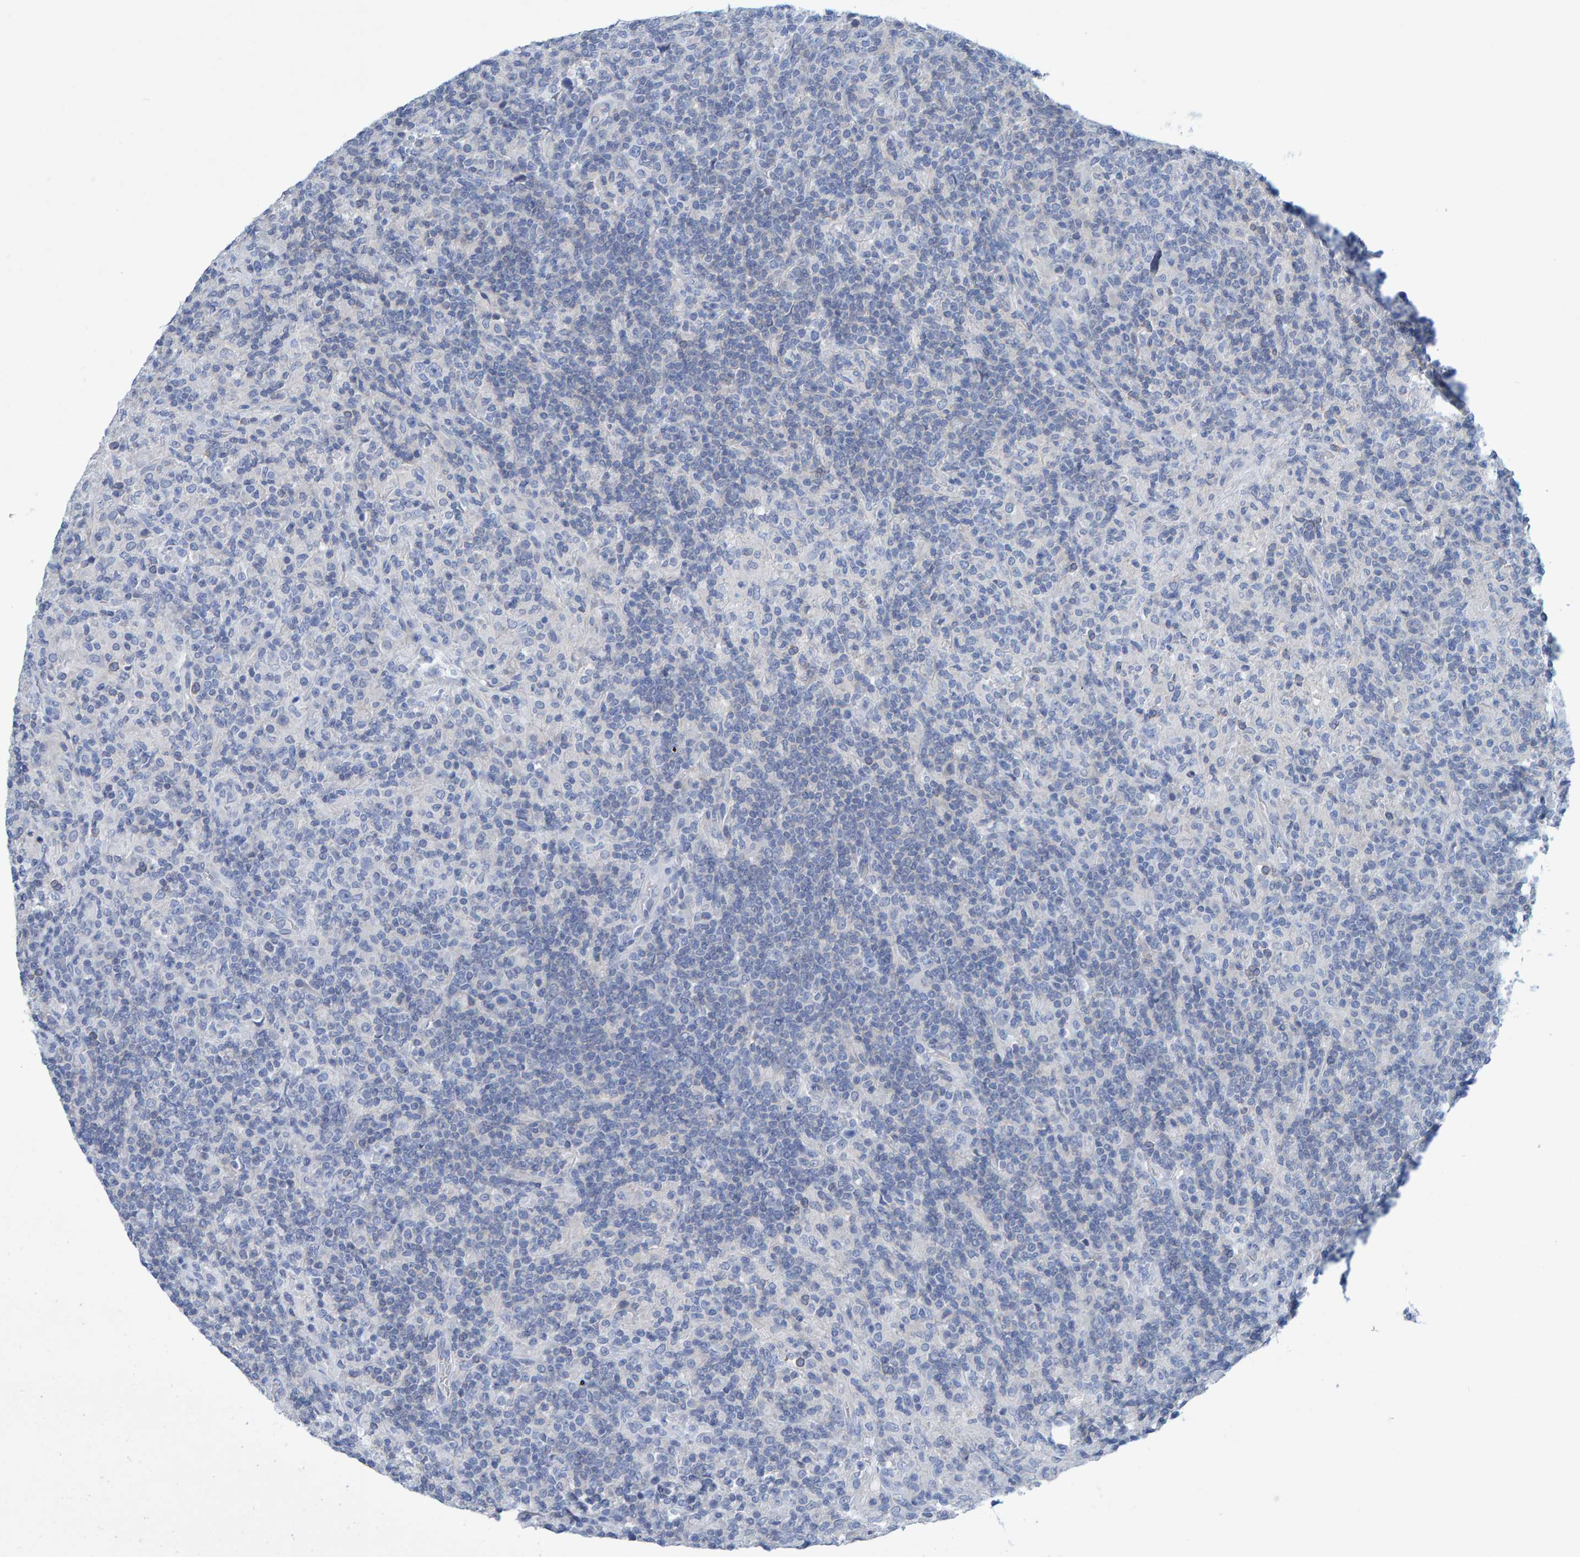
{"staining": {"intensity": "negative", "quantity": "none", "location": "none"}, "tissue": "lymphoma", "cell_type": "Tumor cells", "image_type": "cancer", "snomed": [{"axis": "morphology", "description": "Hodgkin's disease, NOS"}, {"axis": "topography", "description": "Lymph node"}], "caption": "This is a photomicrograph of immunohistochemistry (IHC) staining of lymphoma, which shows no staining in tumor cells. Nuclei are stained in blue.", "gene": "ALAD", "patient": {"sex": "male", "age": 70}}